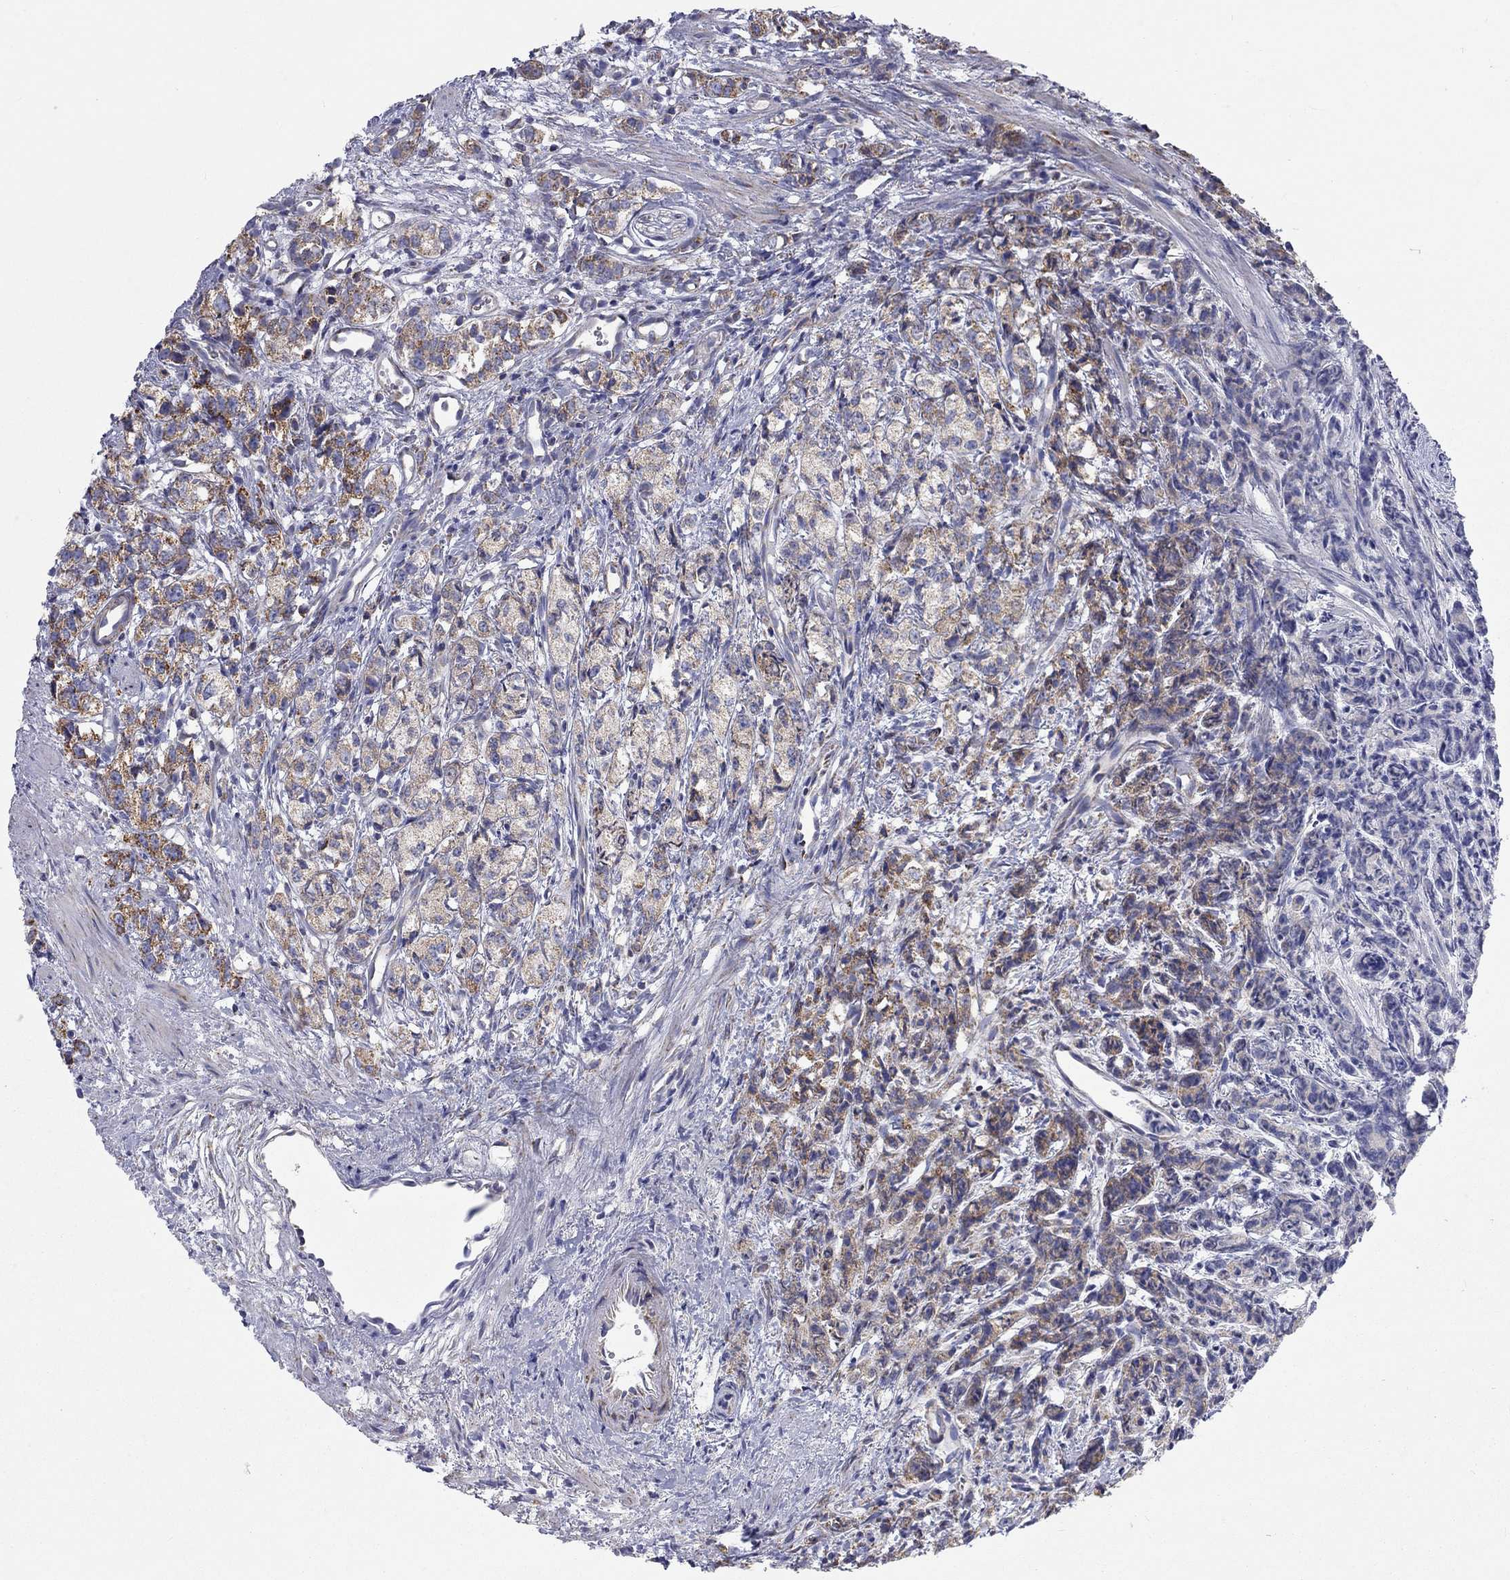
{"staining": {"intensity": "strong", "quantity": "<25%", "location": "cytoplasmic/membranous"}, "tissue": "prostate cancer", "cell_type": "Tumor cells", "image_type": "cancer", "snomed": [{"axis": "morphology", "description": "Adenocarcinoma, High grade"}, {"axis": "topography", "description": "Prostate"}], "caption": "Tumor cells display strong cytoplasmic/membranous expression in approximately <25% of cells in prostate cancer.", "gene": "RCAN1", "patient": {"sex": "male", "age": 53}}